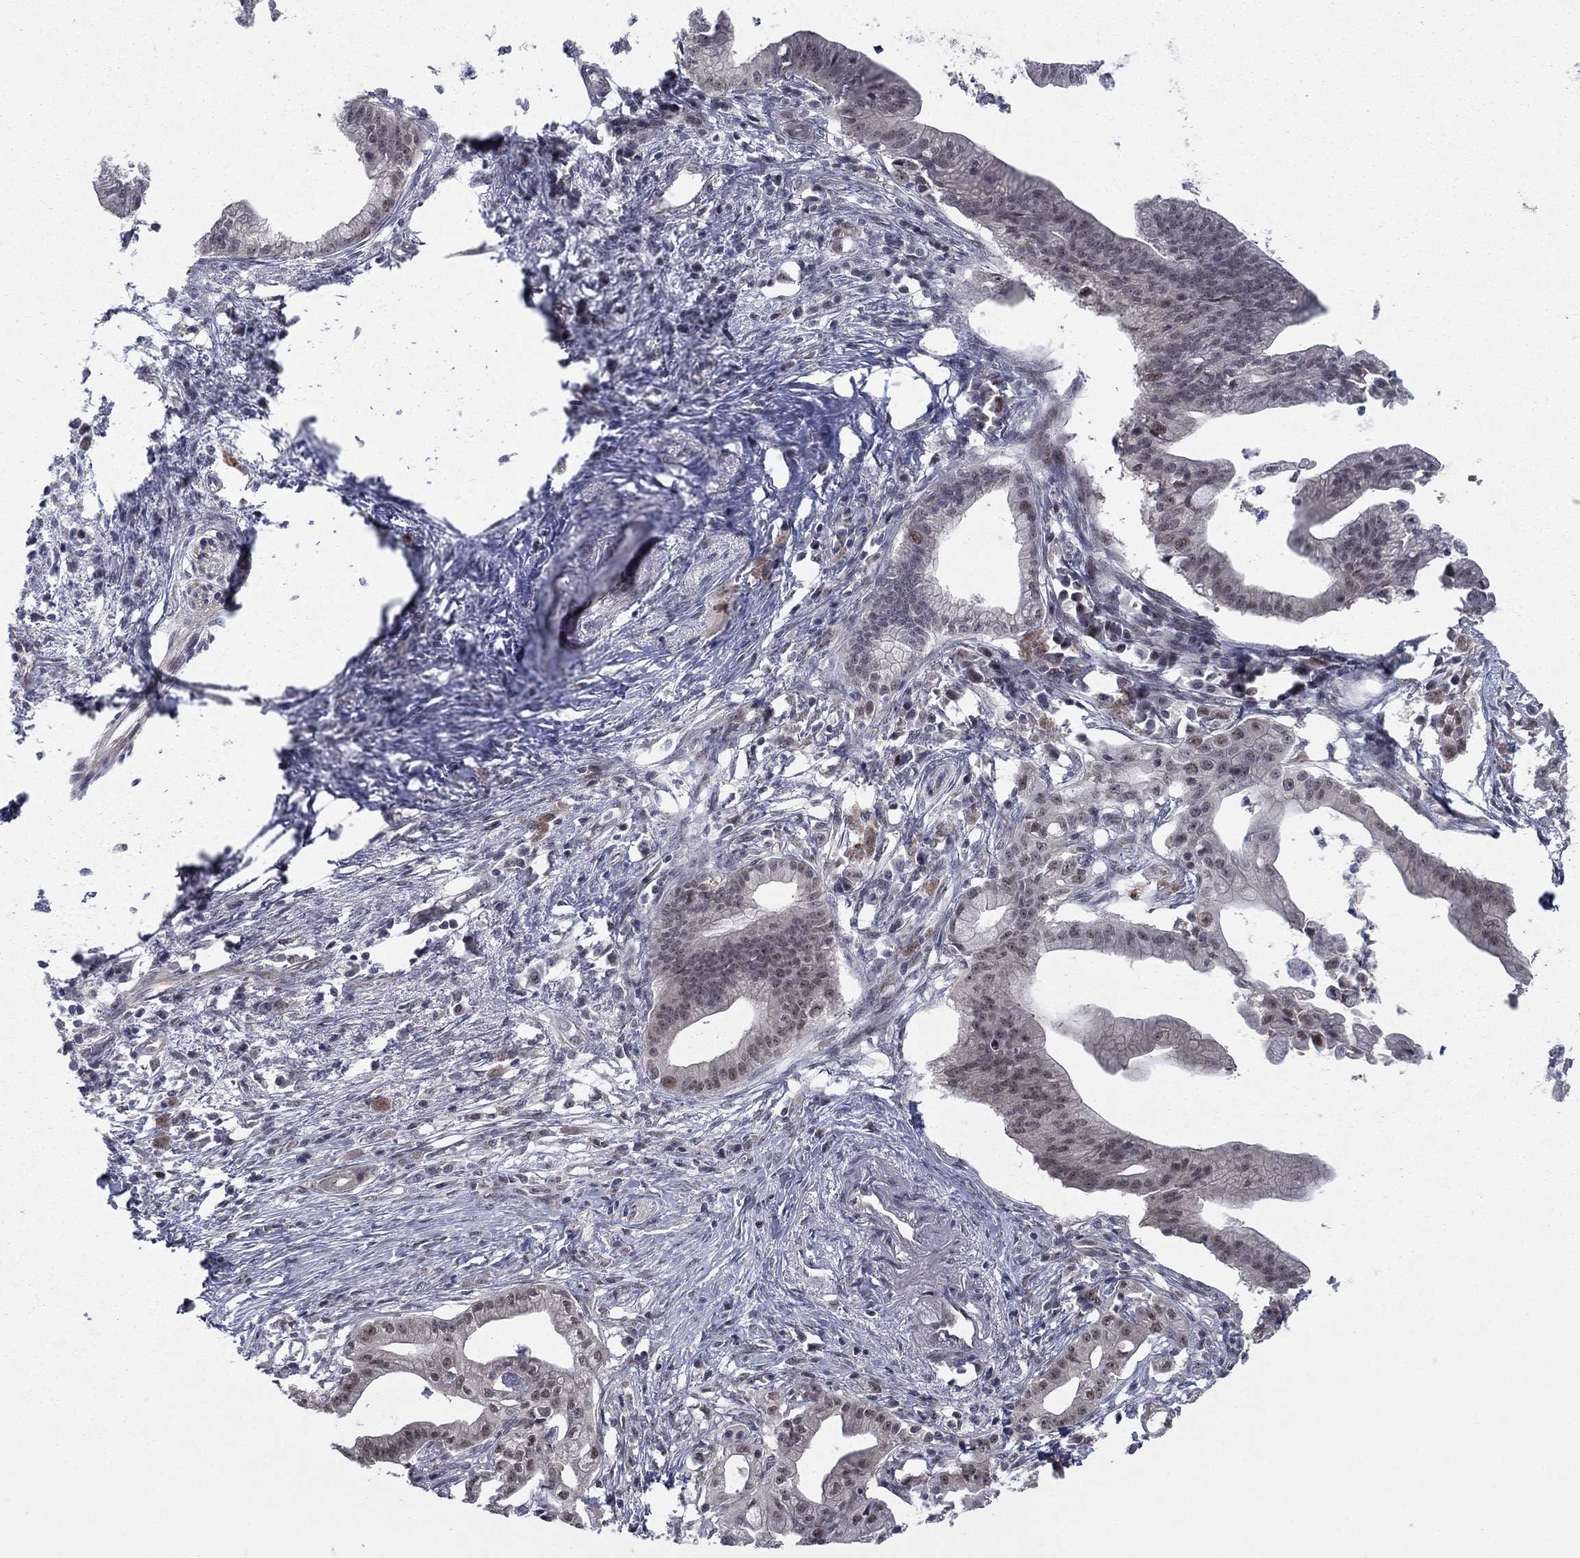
{"staining": {"intensity": "negative", "quantity": "none", "location": "none"}, "tissue": "pancreatic cancer", "cell_type": "Tumor cells", "image_type": "cancer", "snomed": [{"axis": "morphology", "description": "Normal tissue, NOS"}, {"axis": "morphology", "description": "Adenocarcinoma, NOS"}, {"axis": "topography", "description": "Pancreas"}], "caption": "DAB (3,3'-diaminobenzidine) immunohistochemical staining of pancreatic adenocarcinoma exhibits no significant staining in tumor cells.", "gene": "PSMC1", "patient": {"sex": "female", "age": 58}}